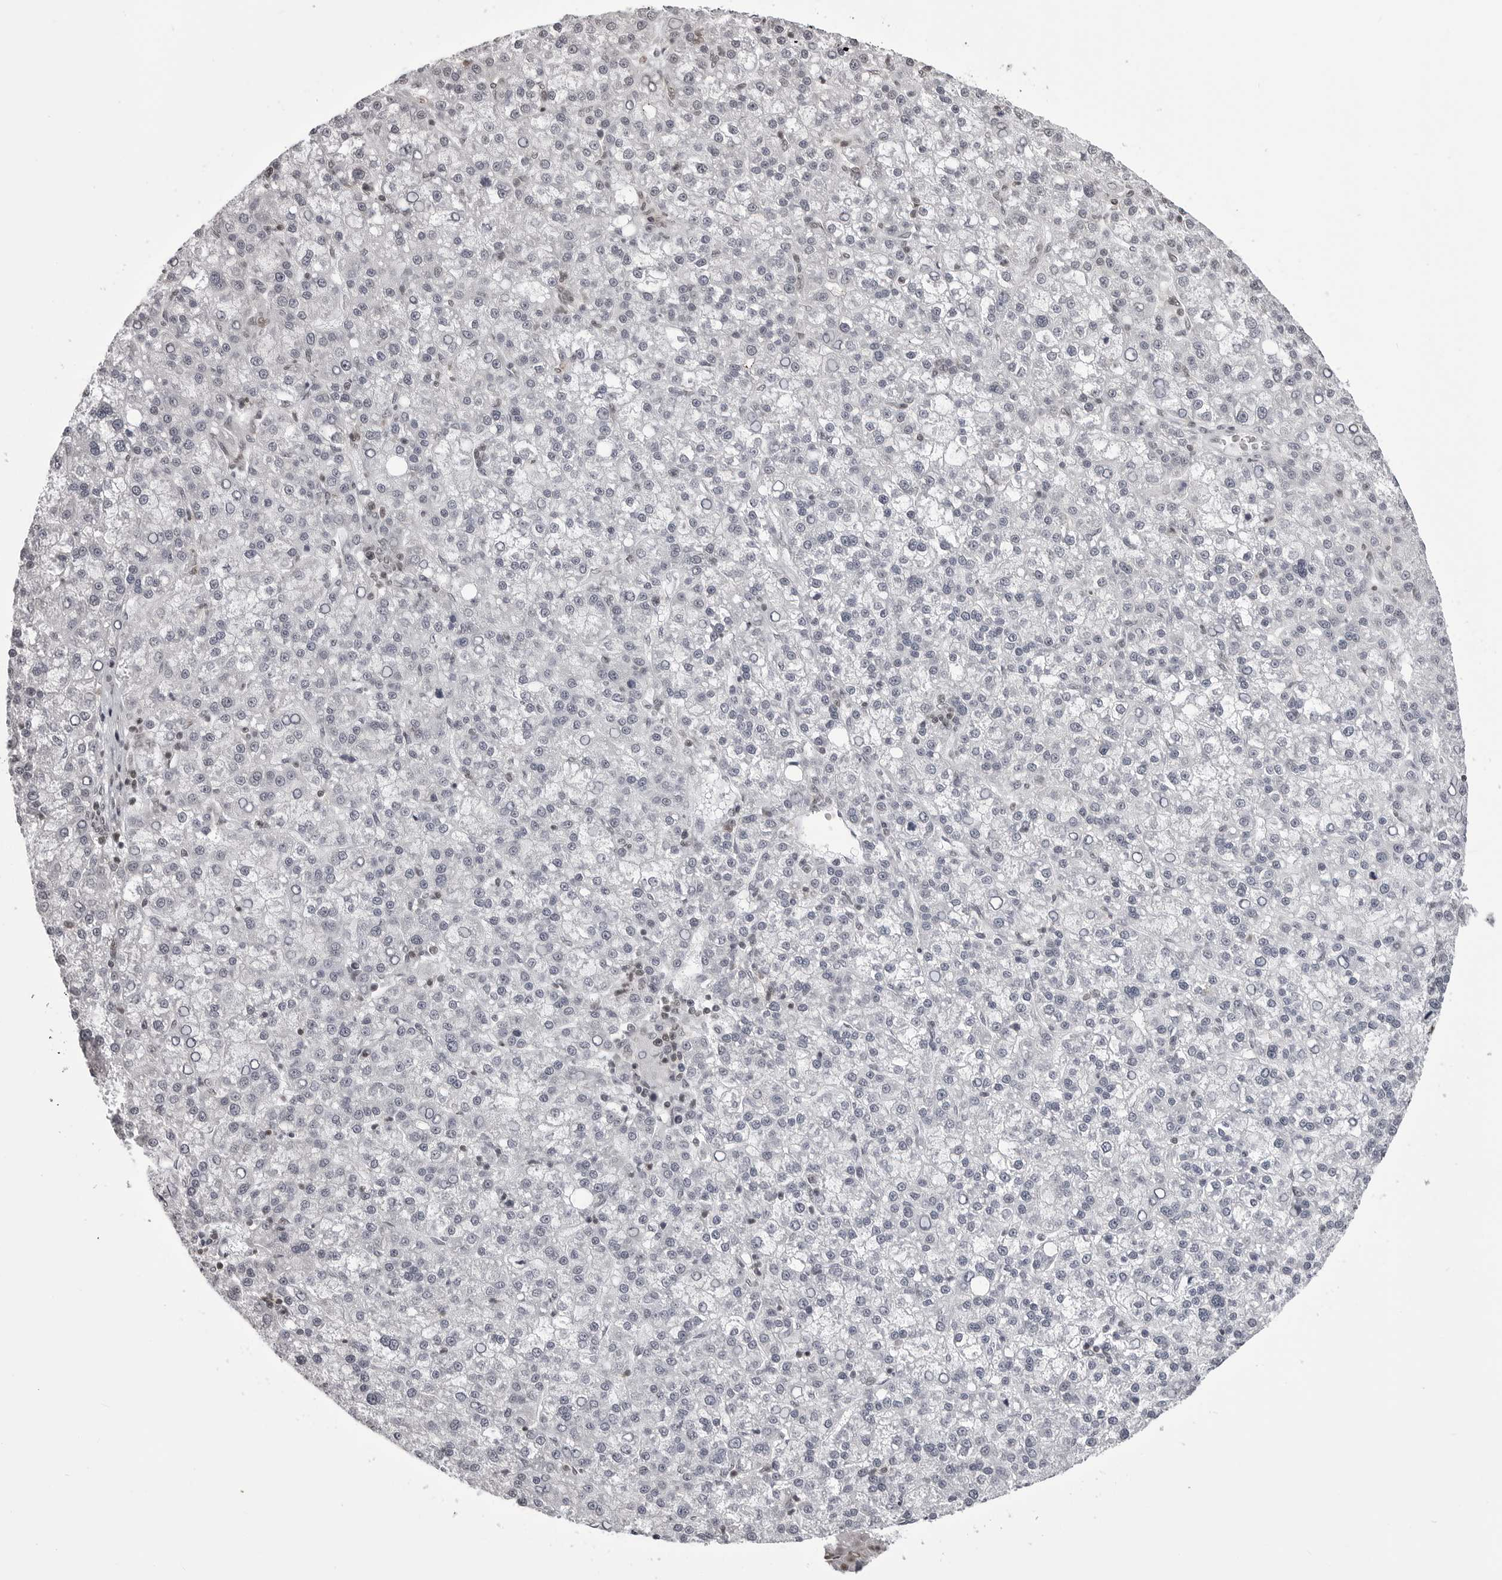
{"staining": {"intensity": "negative", "quantity": "none", "location": "none"}, "tissue": "liver cancer", "cell_type": "Tumor cells", "image_type": "cancer", "snomed": [{"axis": "morphology", "description": "Carcinoma, Hepatocellular, NOS"}, {"axis": "topography", "description": "Liver"}], "caption": "High magnification brightfield microscopy of liver cancer (hepatocellular carcinoma) stained with DAB (3,3'-diaminobenzidine) (brown) and counterstained with hematoxylin (blue): tumor cells show no significant positivity.", "gene": "WRAP53", "patient": {"sex": "female", "age": 58}}